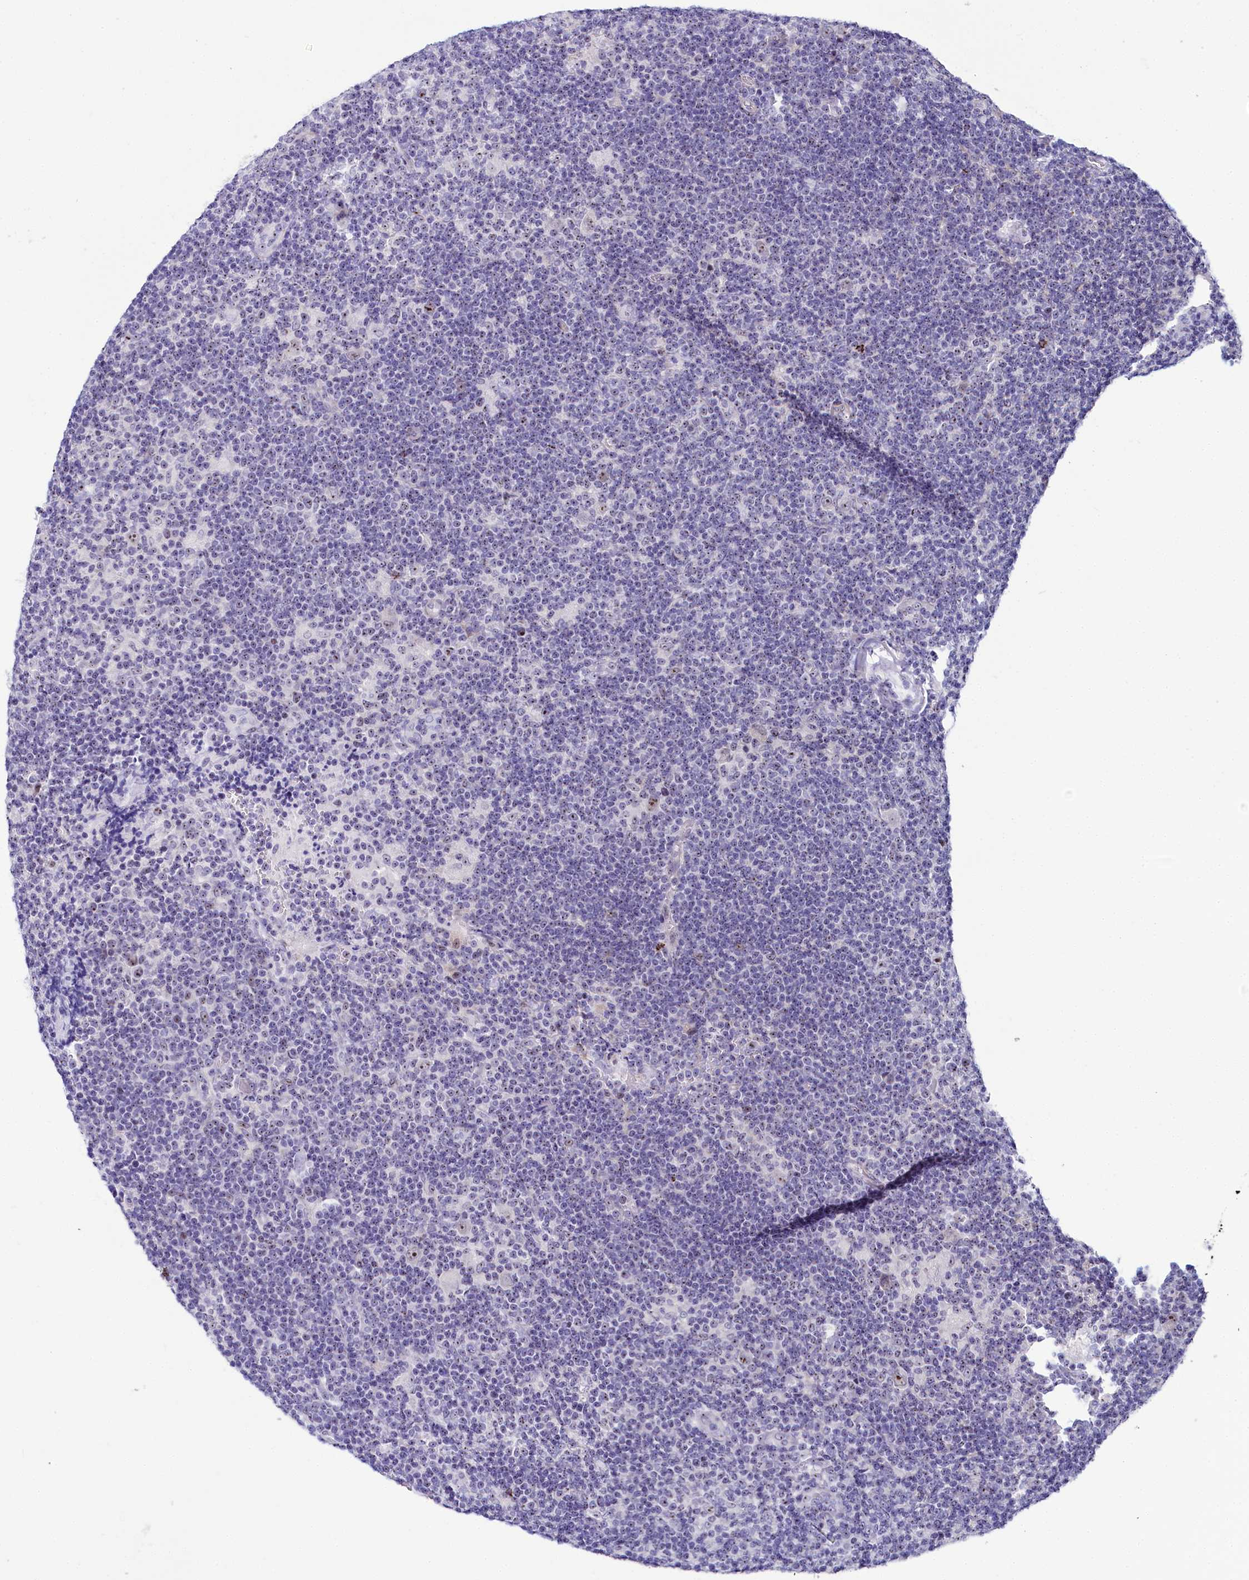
{"staining": {"intensity": "weak", "quantity": "25%-75%", "location": "nuclear"}, "tissue": "lymphoma", "cell_type": "Tumor cells", "image_type": "cancer", "snomed": [{"axis": "morphology", "description": "Hodgkin's disease, NOS"}, {"axis": "topography", "description": "Lymph node"}], "caption": "This is a histology image of immunohistochemistry (IHC) staining of lymphoma, which shows weak positivity in the nuclear of tumor cells.", "gene": "TCOF1", "patient": {"sex": "female", "age": 57}}